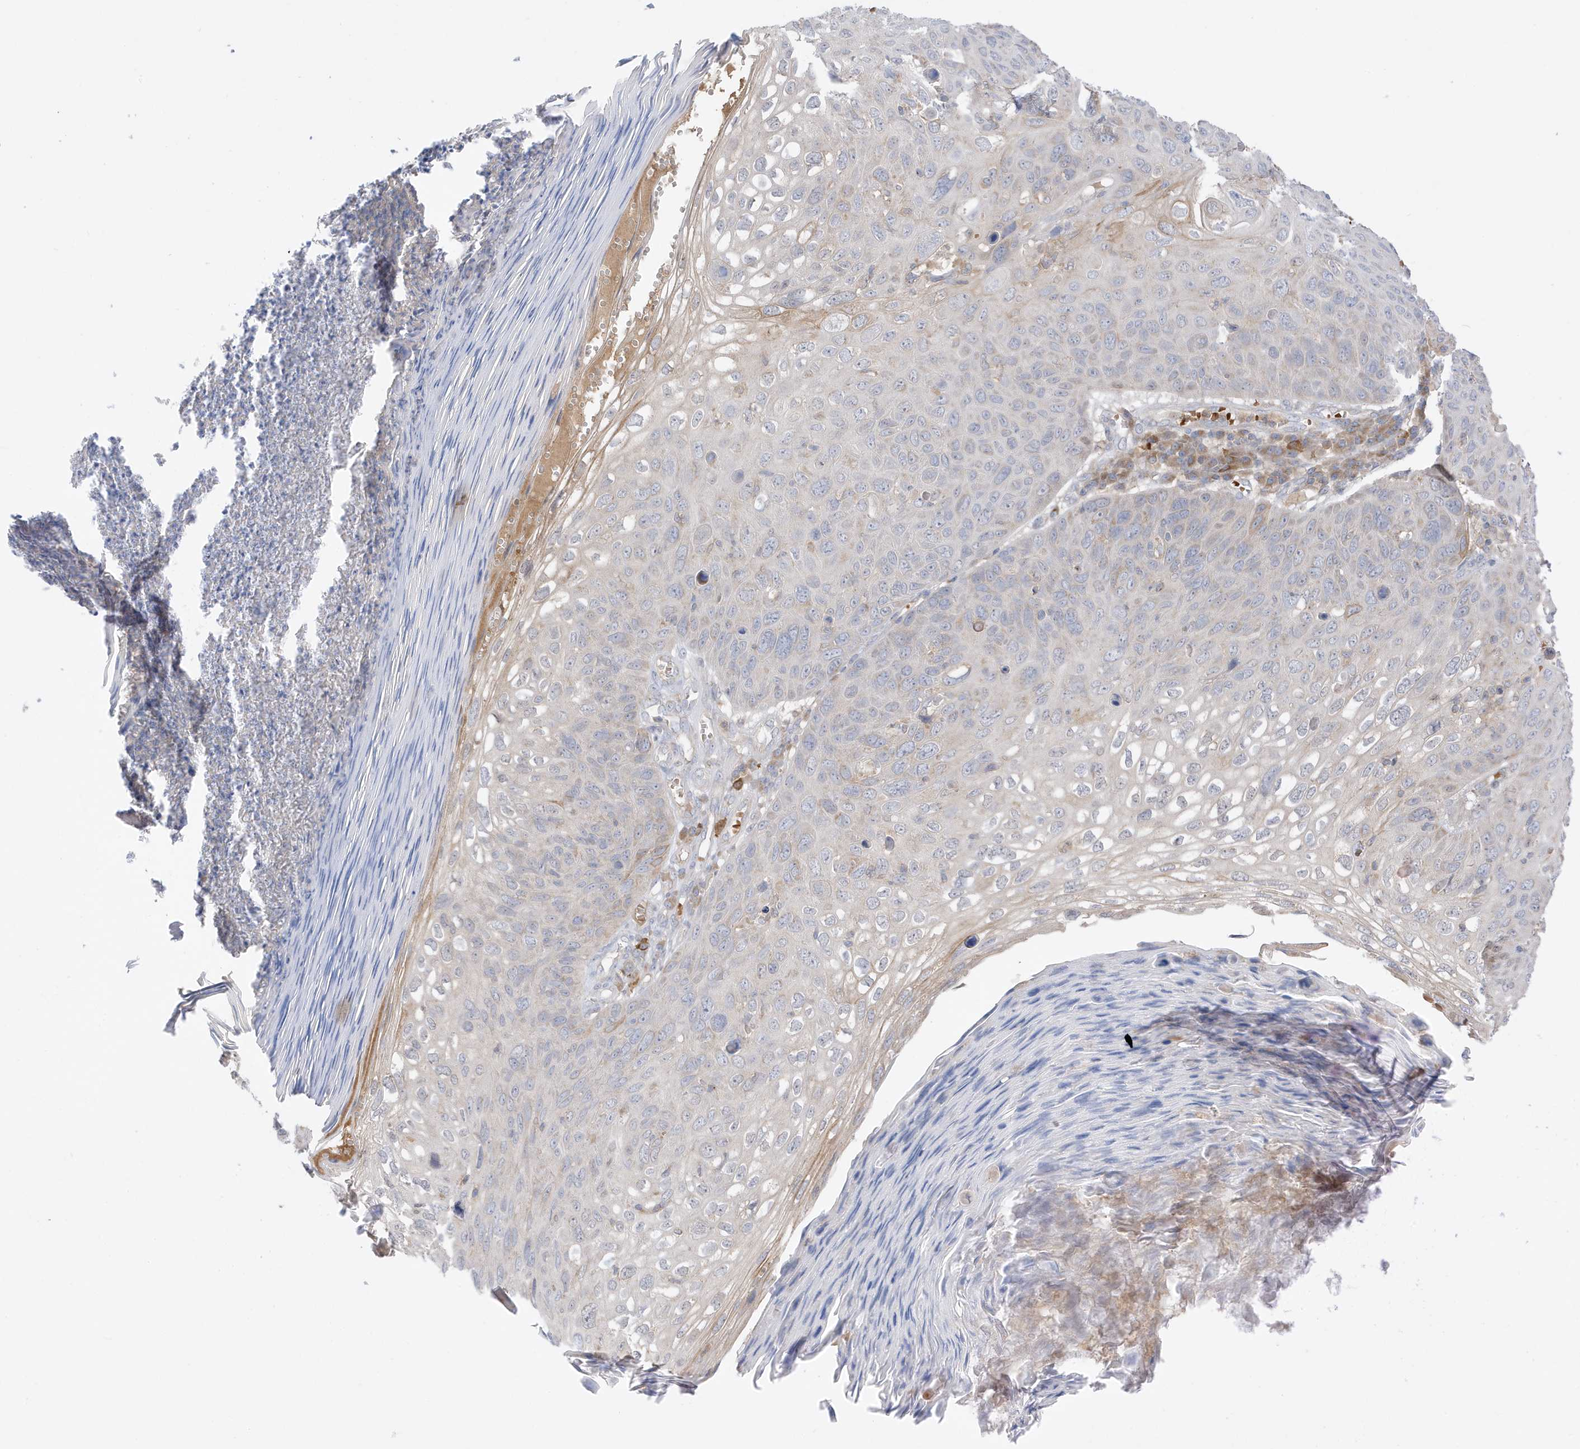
{"staining": {"intensity": "negative", "quantity": "none", "location": "none"}, "tissue": "skin cancer", "cell_type": "Tumor cells", "image_type": "cancer", "snomed": [{"axis": "morphology", "description": "Squamous cell carcinoma, NOS"}, {"axis": "topography", "description": "Skin"}], "caption": "This is an immunohistochemistry histopathology image of squamous cell carcinoma (skin). There is no positivity in tumor cells.", "gene": "NPPC", "patient": {"sex": "female", "age": 90}}